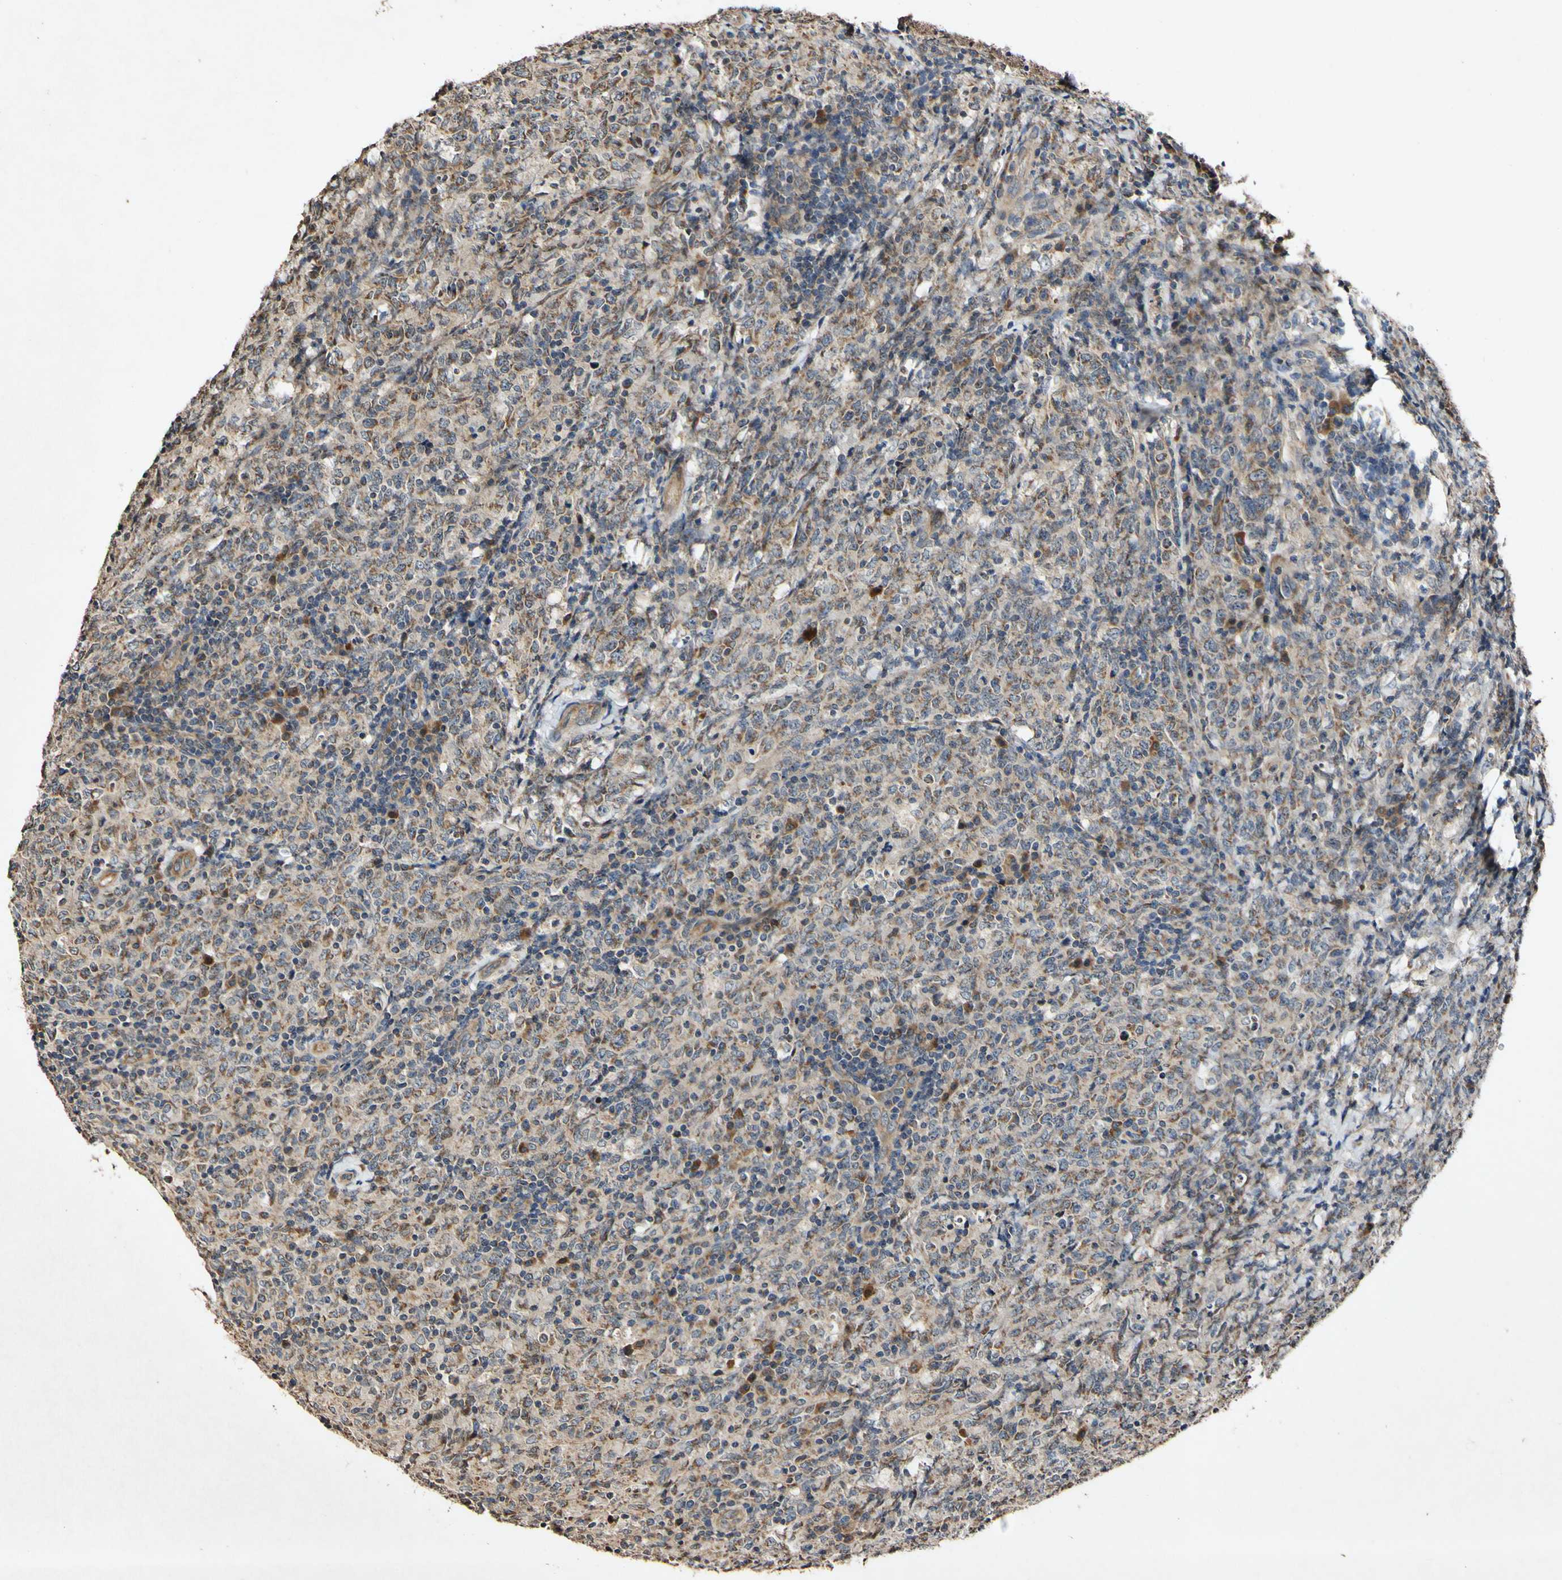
{"staining": {"intensity": "moderate", "quantity": ">75%", "location": "cytoplasmic/membranous"}, "tissue": "lymphoma", "cell_type": "Tumor cells", "image_type": "cancer", "snomed": [{"axis": "morphology", "description": "Malignant lymphoma, non-Hodgkin's type, High grade"}, {"axis": "topography", "description": "Tonsil"}], "caption": "Human high-grade malignant lymphoma, non-Hodgkin's type stained for a protein (brown) shows moderate cytoplasmic/membranous positive positivity in about >75% of tumor cells.", "gene": "PLAT", "patient": {"sex": "female", "age": 36}}